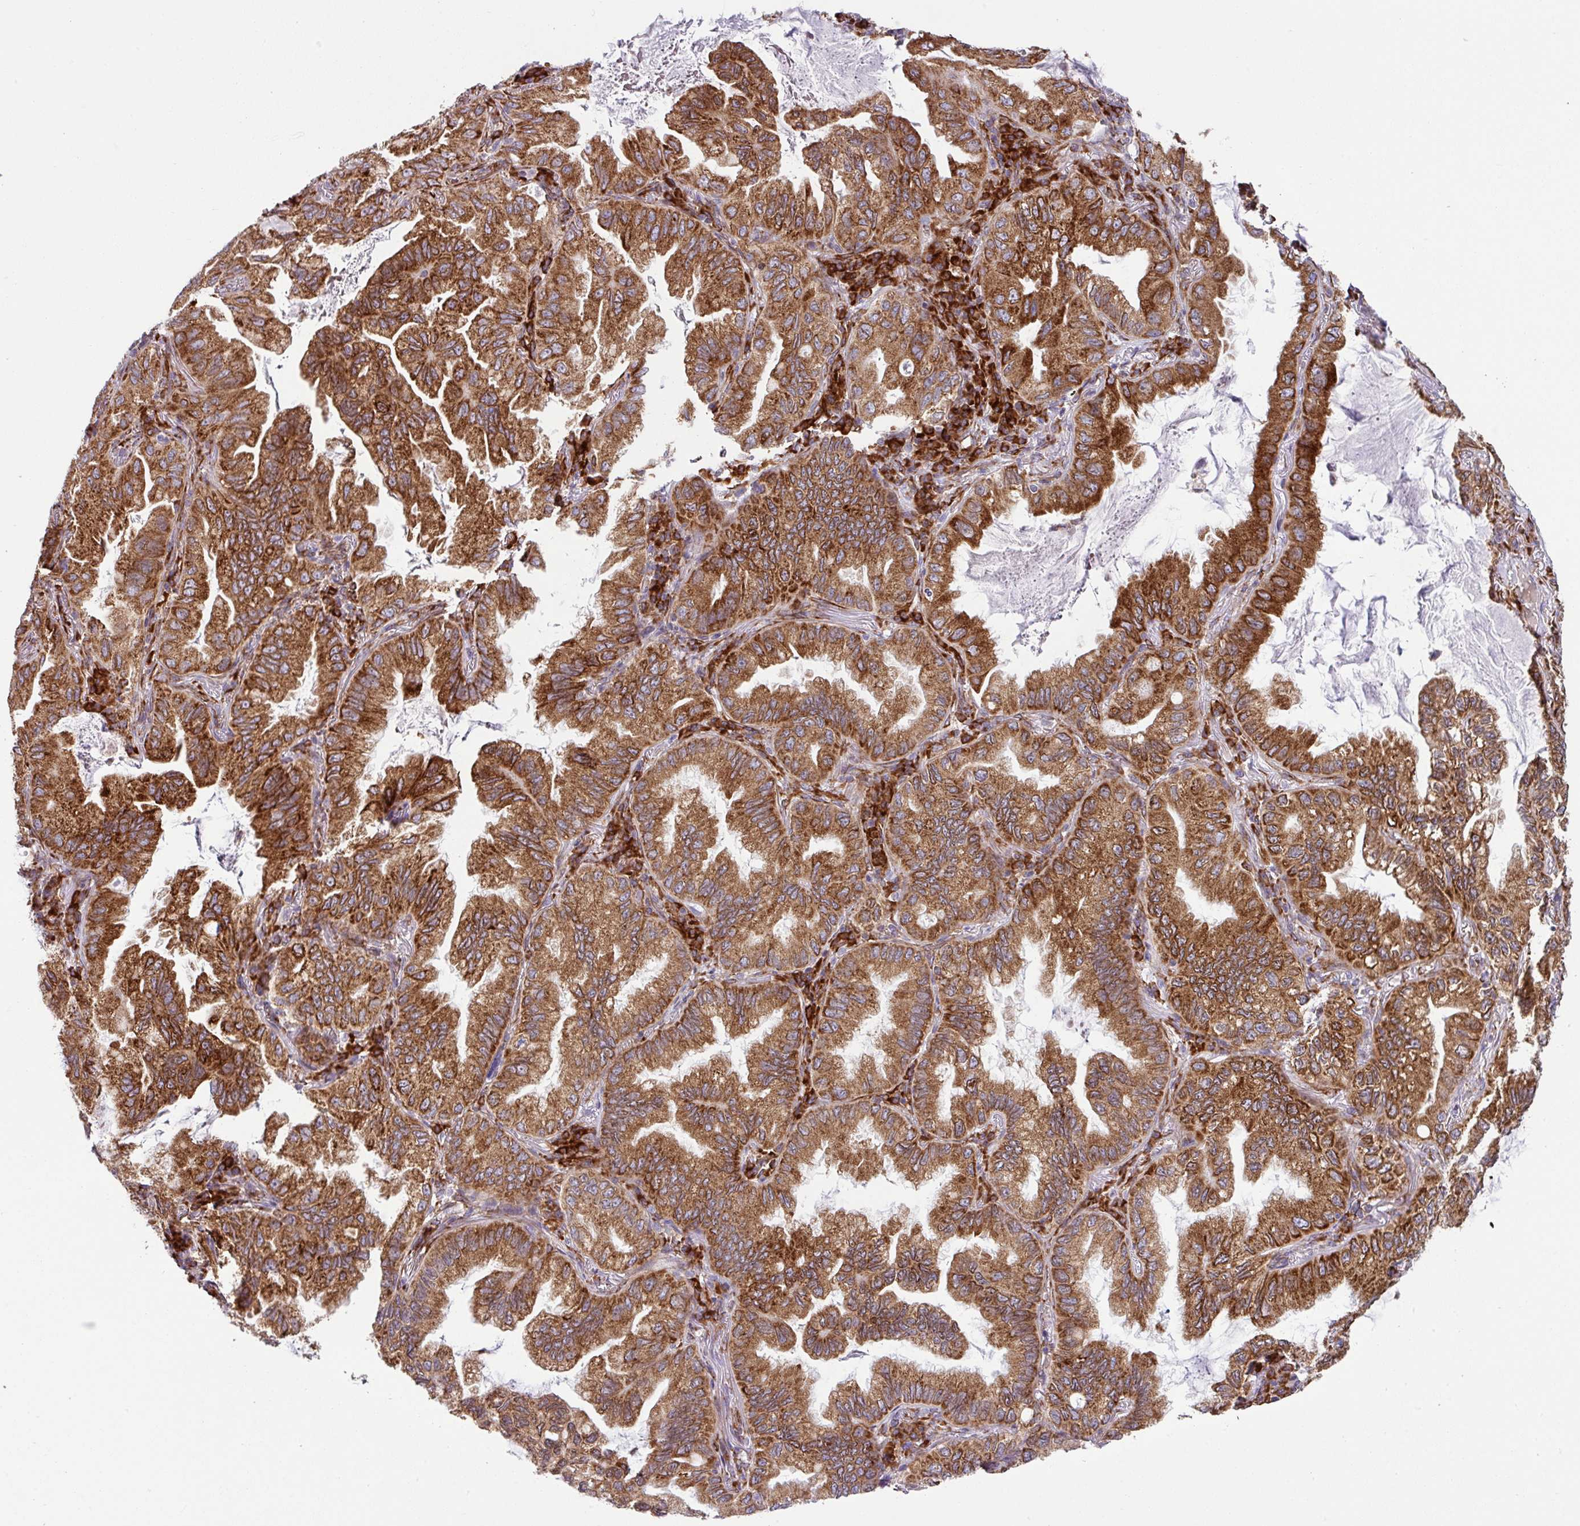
{"staining": {"intensity": "strong", "quantity": ">75%", "location": "cytoplasmic/membranous"}, "tissue": "lung cancer", "cell_type": "Tumor cells", "image_type": "cancer", "snomed": [{"axis": "morphology", "description": "Adenocarcinoma, NOS"}, {"axis": "topography", "description": "Lung"}], "caption": "This is a photomicrograph of IHC staining of lung cancer, which shows strong expression in the cytoplasmic/membranous of tumor cells.", "gene": "SLC39A7", "patient": {"sex": "female", "age": 69}}